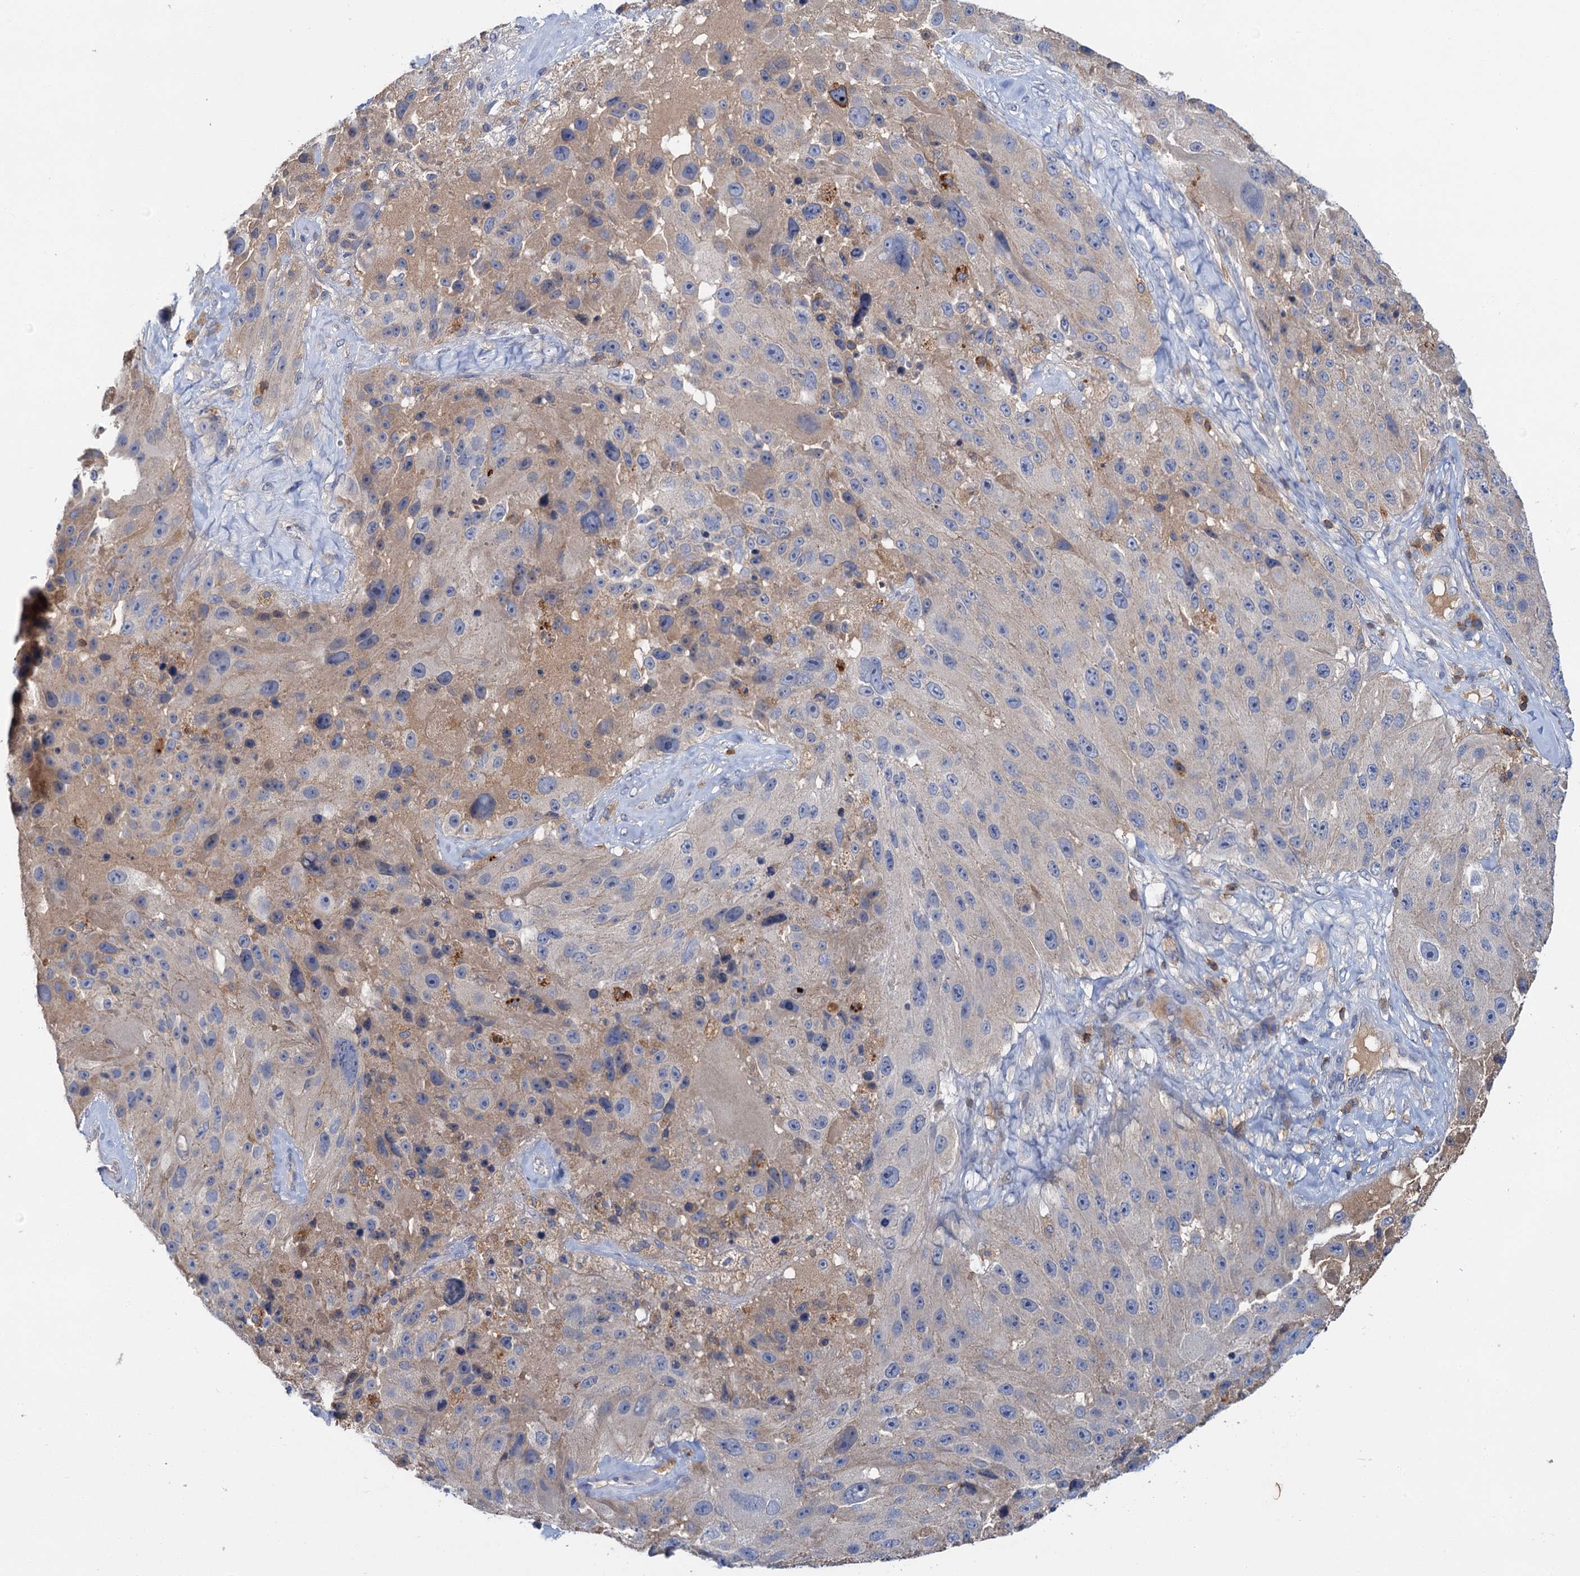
{"staining": {"intensity": "negative", "quantity": "none", "location": "none"}, "tissue": "melanoma", "cell_type": "Tumor cells", "image_type": "cancer", "snomed": [{"axis": "morphology", "description": "Malignant melanoma, Metastatic site"}, {"axis": "topography", "description": "Lymph node"}], "caption": "Immunohistochemical staining of melanoma displays no significant expression in tumor cells.", "gene": "FGFR2", "patient": {"sex": "male", "age": 62}}